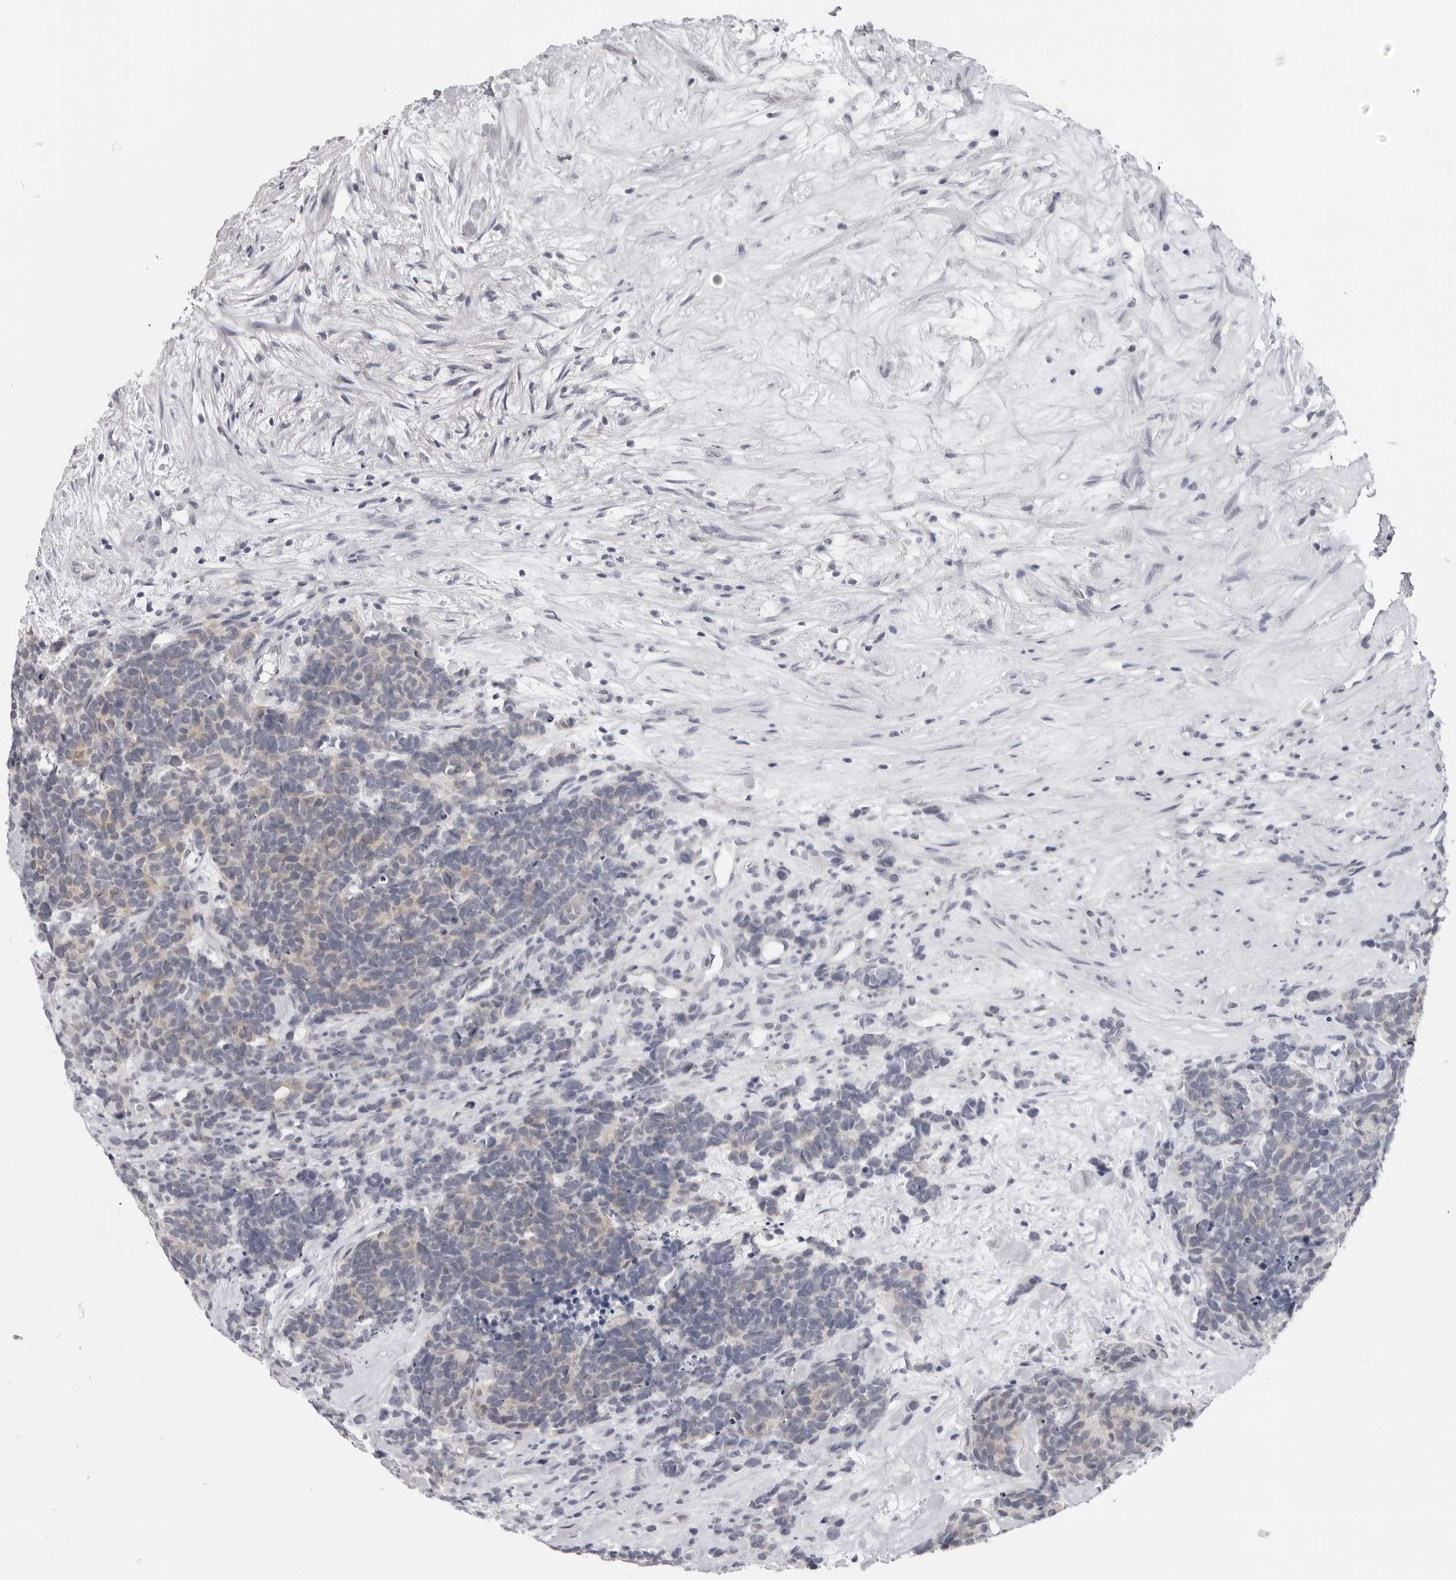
{"staining": {"intensity": "negative", "quantity": "none", "location": "none"}, "tissue": "carcinoid", "cell_type": "Tumor cells", "image_type": "cancer", "snomed": [{"axis": "morphology", "description": "Carcinoma, NOS"}, {"axis": "morphology", "description": "Carcinoid, malignant, NOS"}, {"axis": "topography", "description": "Urinary bladder"}], "caption": "A micrograph of human malignant carcinoid is negative for staining in tumor cells.", "gene": "DNALI1", "patient": {"sex": "male", "age": 57}}